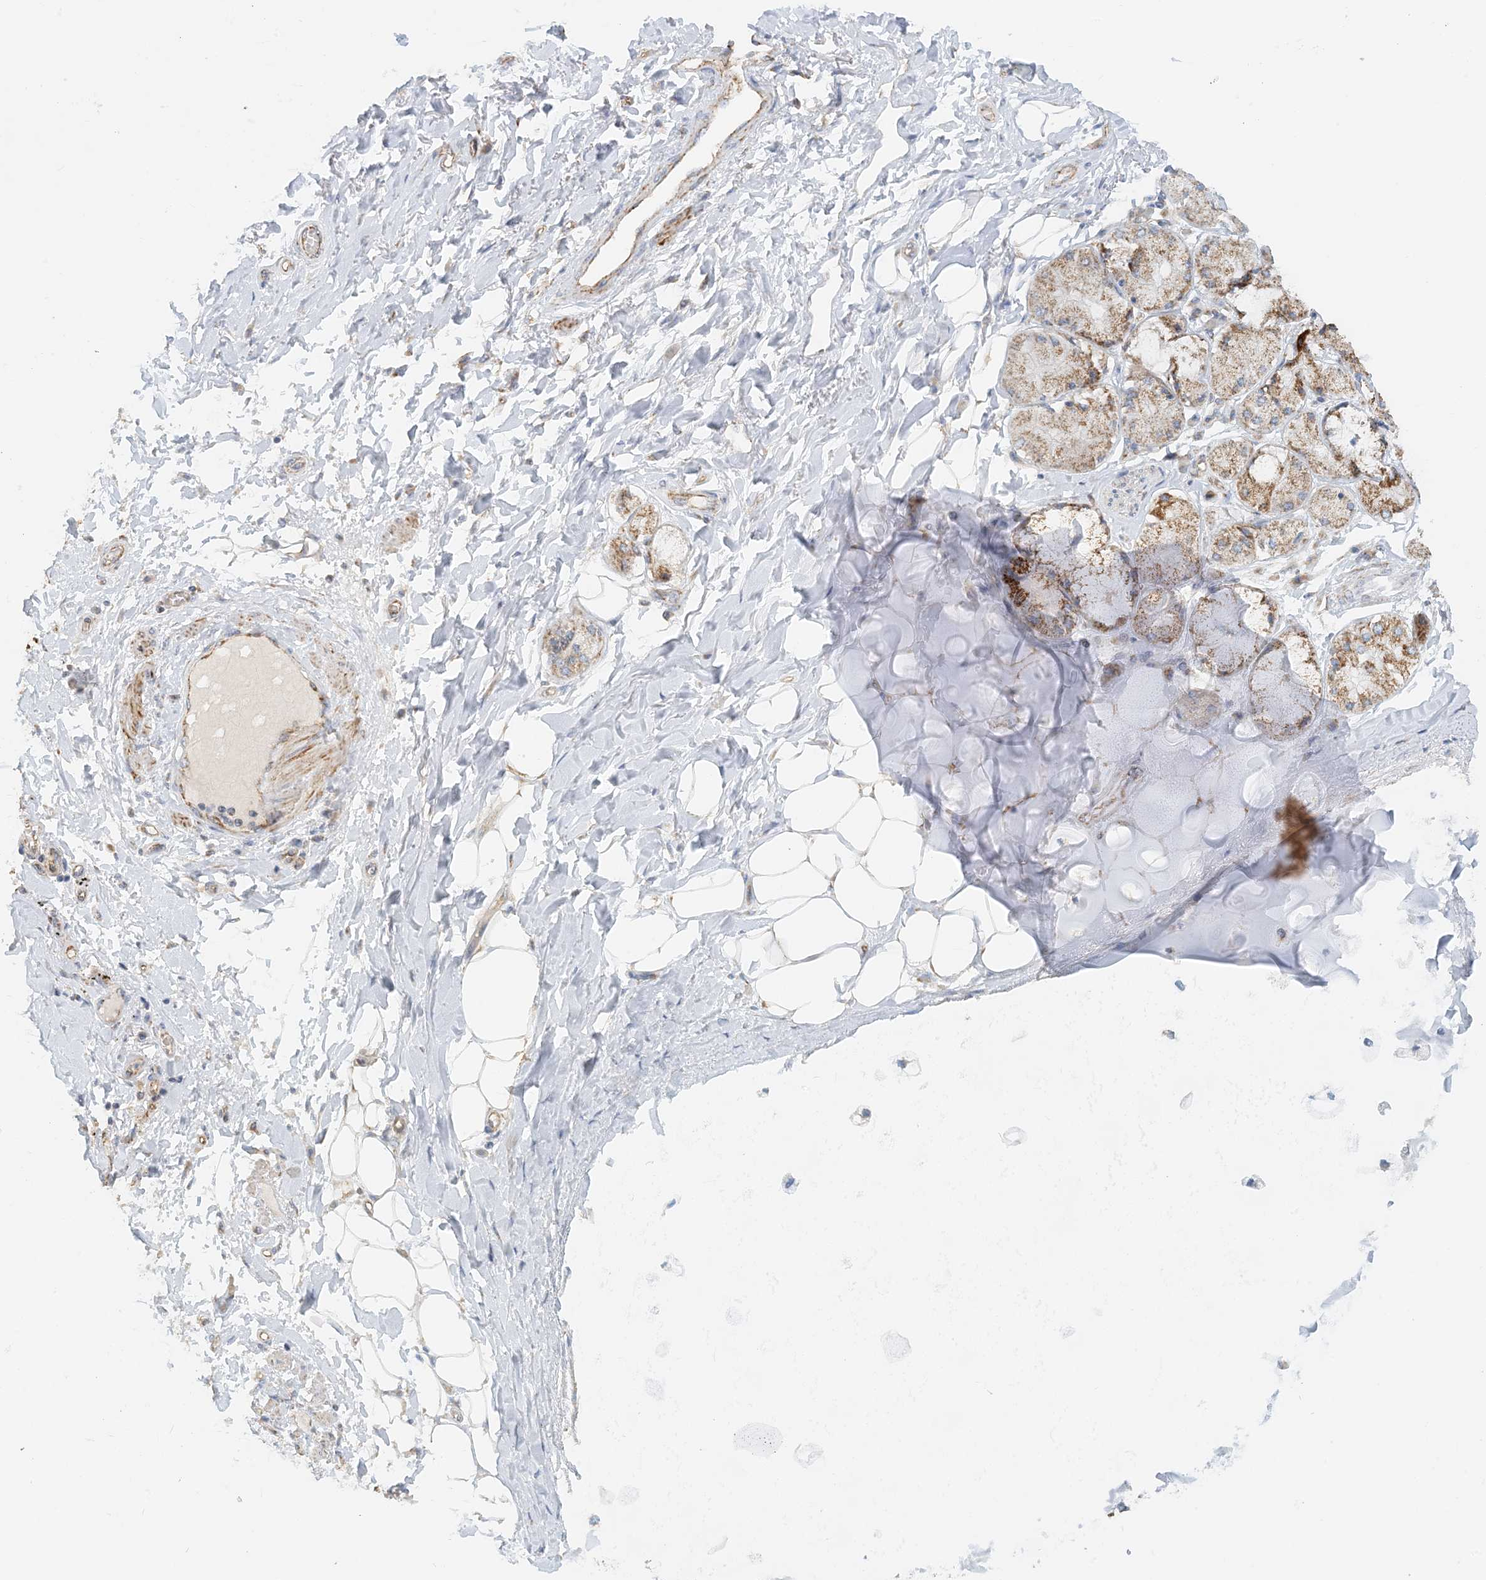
{"staining": {"intensity": "negative", "quantity": "none", "location": "none"}, "tissue": "adipose tissue", "cell_type": "Adipocytes", "image_type": "normal", "snomed": [{"axis": "morphology", "description": "Normal tissue, NOS"}, {"axis": "topography", "description": "Cartilage tissue"}, {"axis": "topography", "description": "Bronchus"}, {"axis": "topography", "description": "Lung"}, {"axis": "topography", "description": "Peripheral nerve tissue"}], "caption": "An IHC photomicrograph of unremarkable adipose tissue is shown. There is no staining in adipocytes of adipose tissue.", "gene": "COA3", "patient": {"sex": "female", "age": 49}}